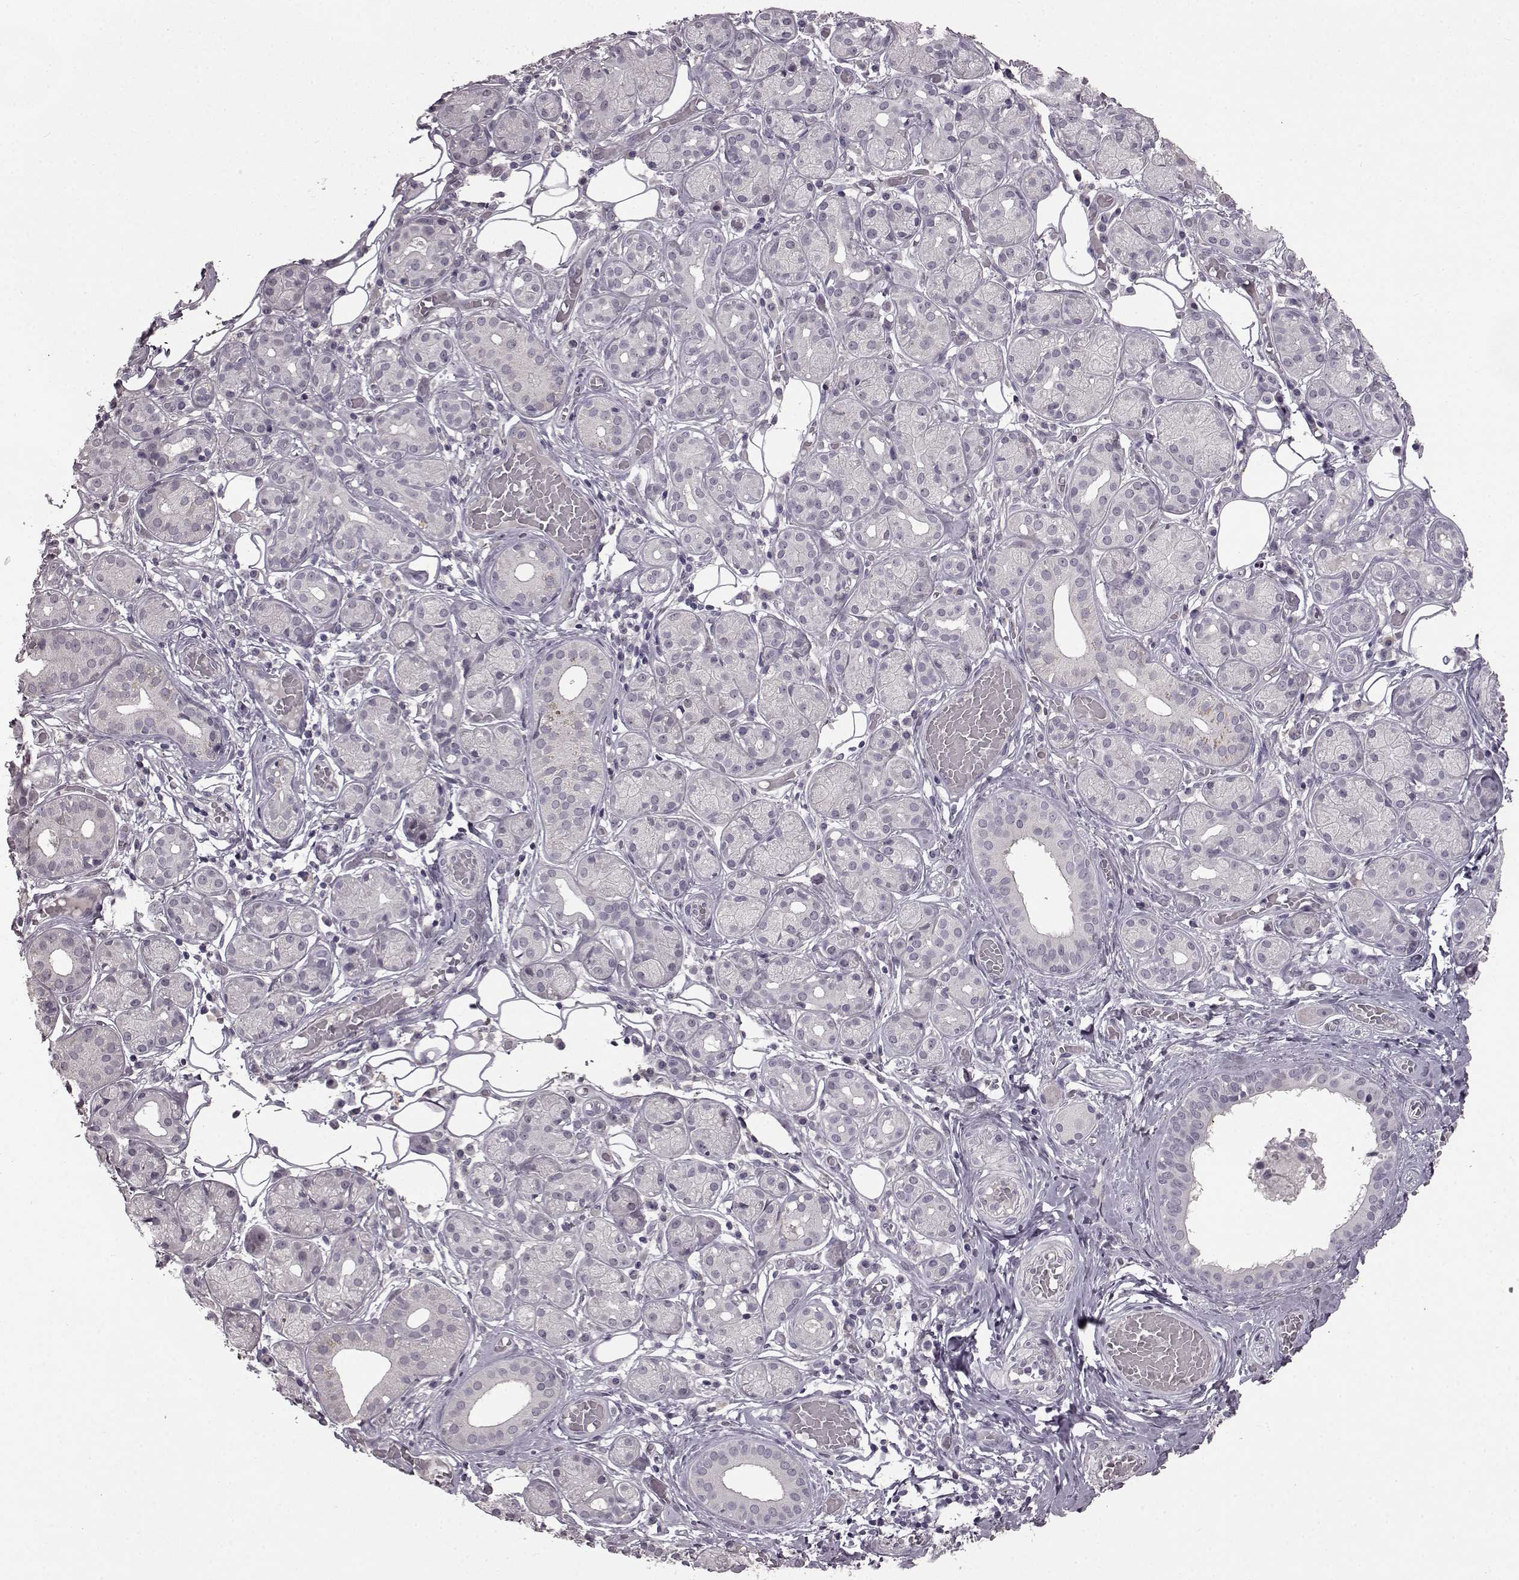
{"staining": {"intensity": "negative", "quantity": "none", "location": "none"}, "tissue": "salivary gland", "cell_type": "Glandular cells", "image_type": "normal", "snomed": [{"axis": "morphology", "description": "Normal tissue, NOS"}, {"axis": "topography", "description": "Salivary gland"}, {"axis": "topography", "description": "Peripheral nerve tissue"}], "caption": "IHC of normal human salivary gland exhibits no staining in glandular cells.", "gene": "LHB", "patient": {"sex": "male", "age": 71}}